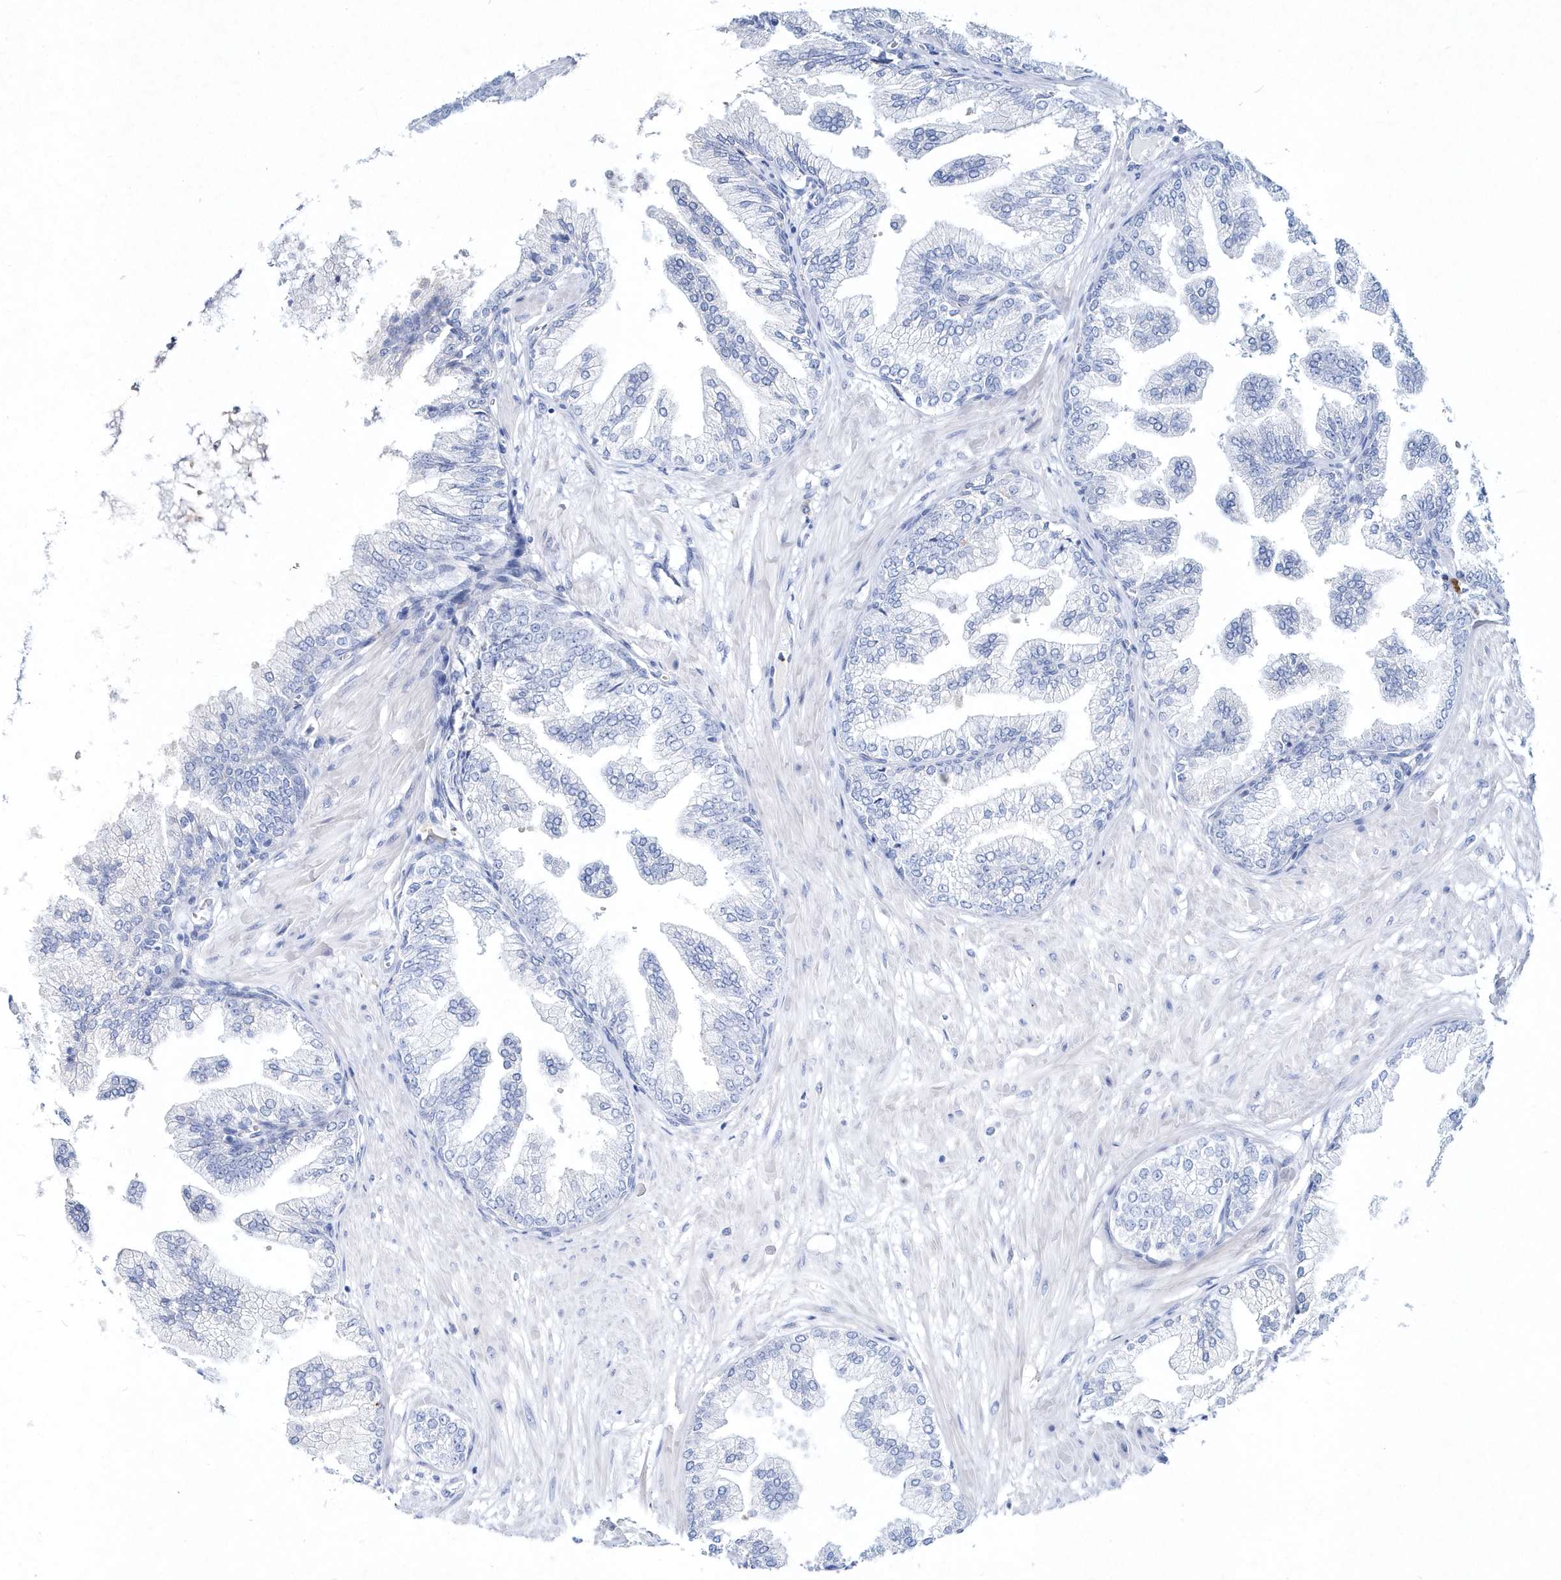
{"staining": {"intensity": "negative", "quantity": "none", "location": "none"}, "tissue": "prostate cancer", "cell_type": "Tumor cells", "image_type": "cancer", "snomed": [{"axis": "morphology", "description": "Adenocarcinoma, Low grade"}, {"axis": "topography", "description": "Prostate"}], "caption": "DAB immunohistochemical staining of prostate cancer shows no significant positivity in tumor cells.", "gene": "SPINK7", "patient": {"sex": "male", "age": 63}}